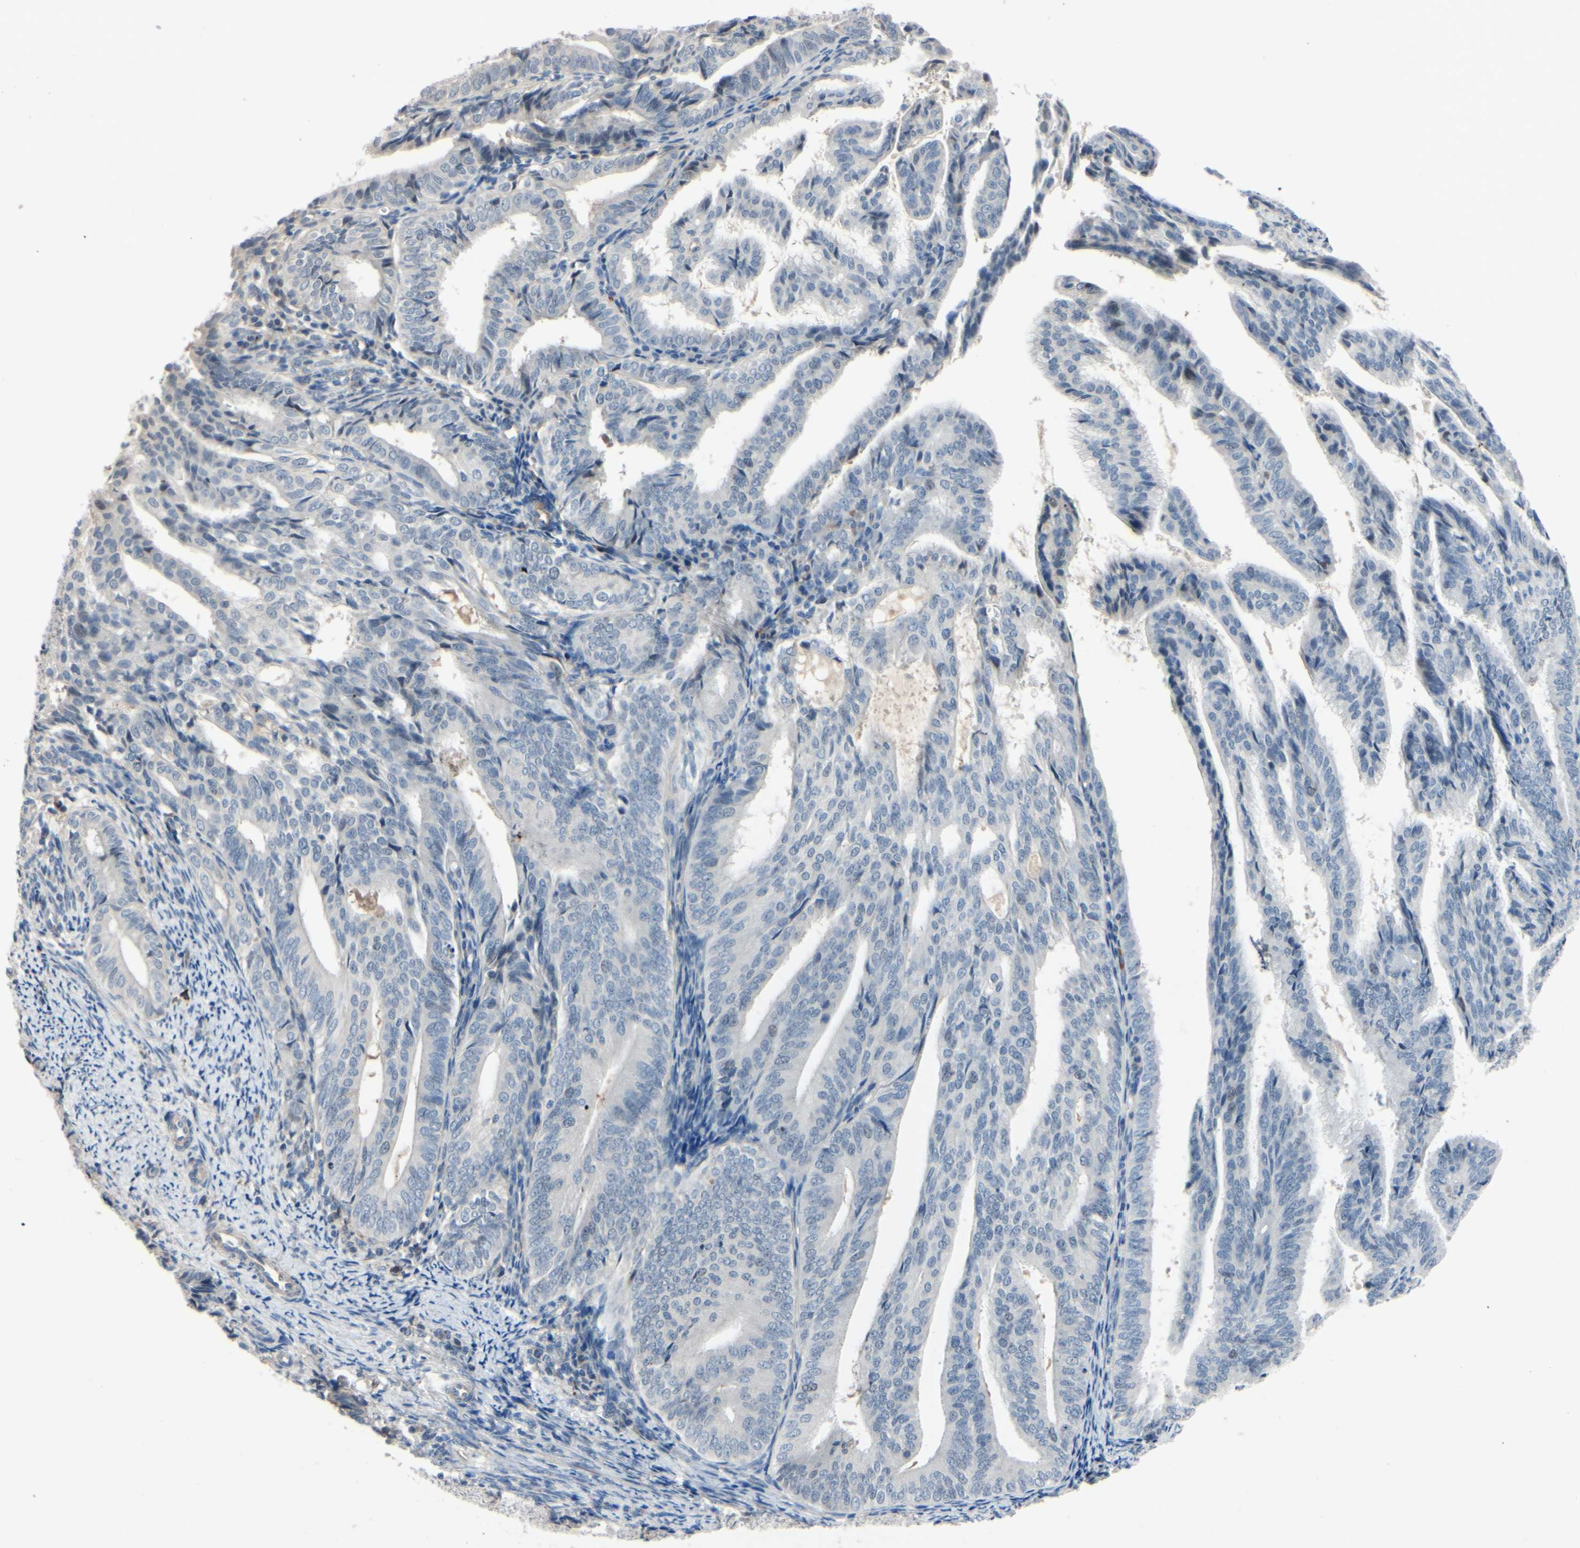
{"staining": {"intensity": "negative", "quantity": "none", "location": "none"}, "tissue": "endometrial cancer", "cell_type": "Tumor cells", "image_type": "cancer", "snomed": [{"axis": "morphology", "description": "Adenocarcinoma, NOS"}, {"axis": "topography", "description": "Endometrium"}], "caption": "Endometrial cancer was stained to show a protein in brown. There is no significant staining in tumor cells.", "gene": "LHX9", "patient": {"sex": "female", "age": 58}}